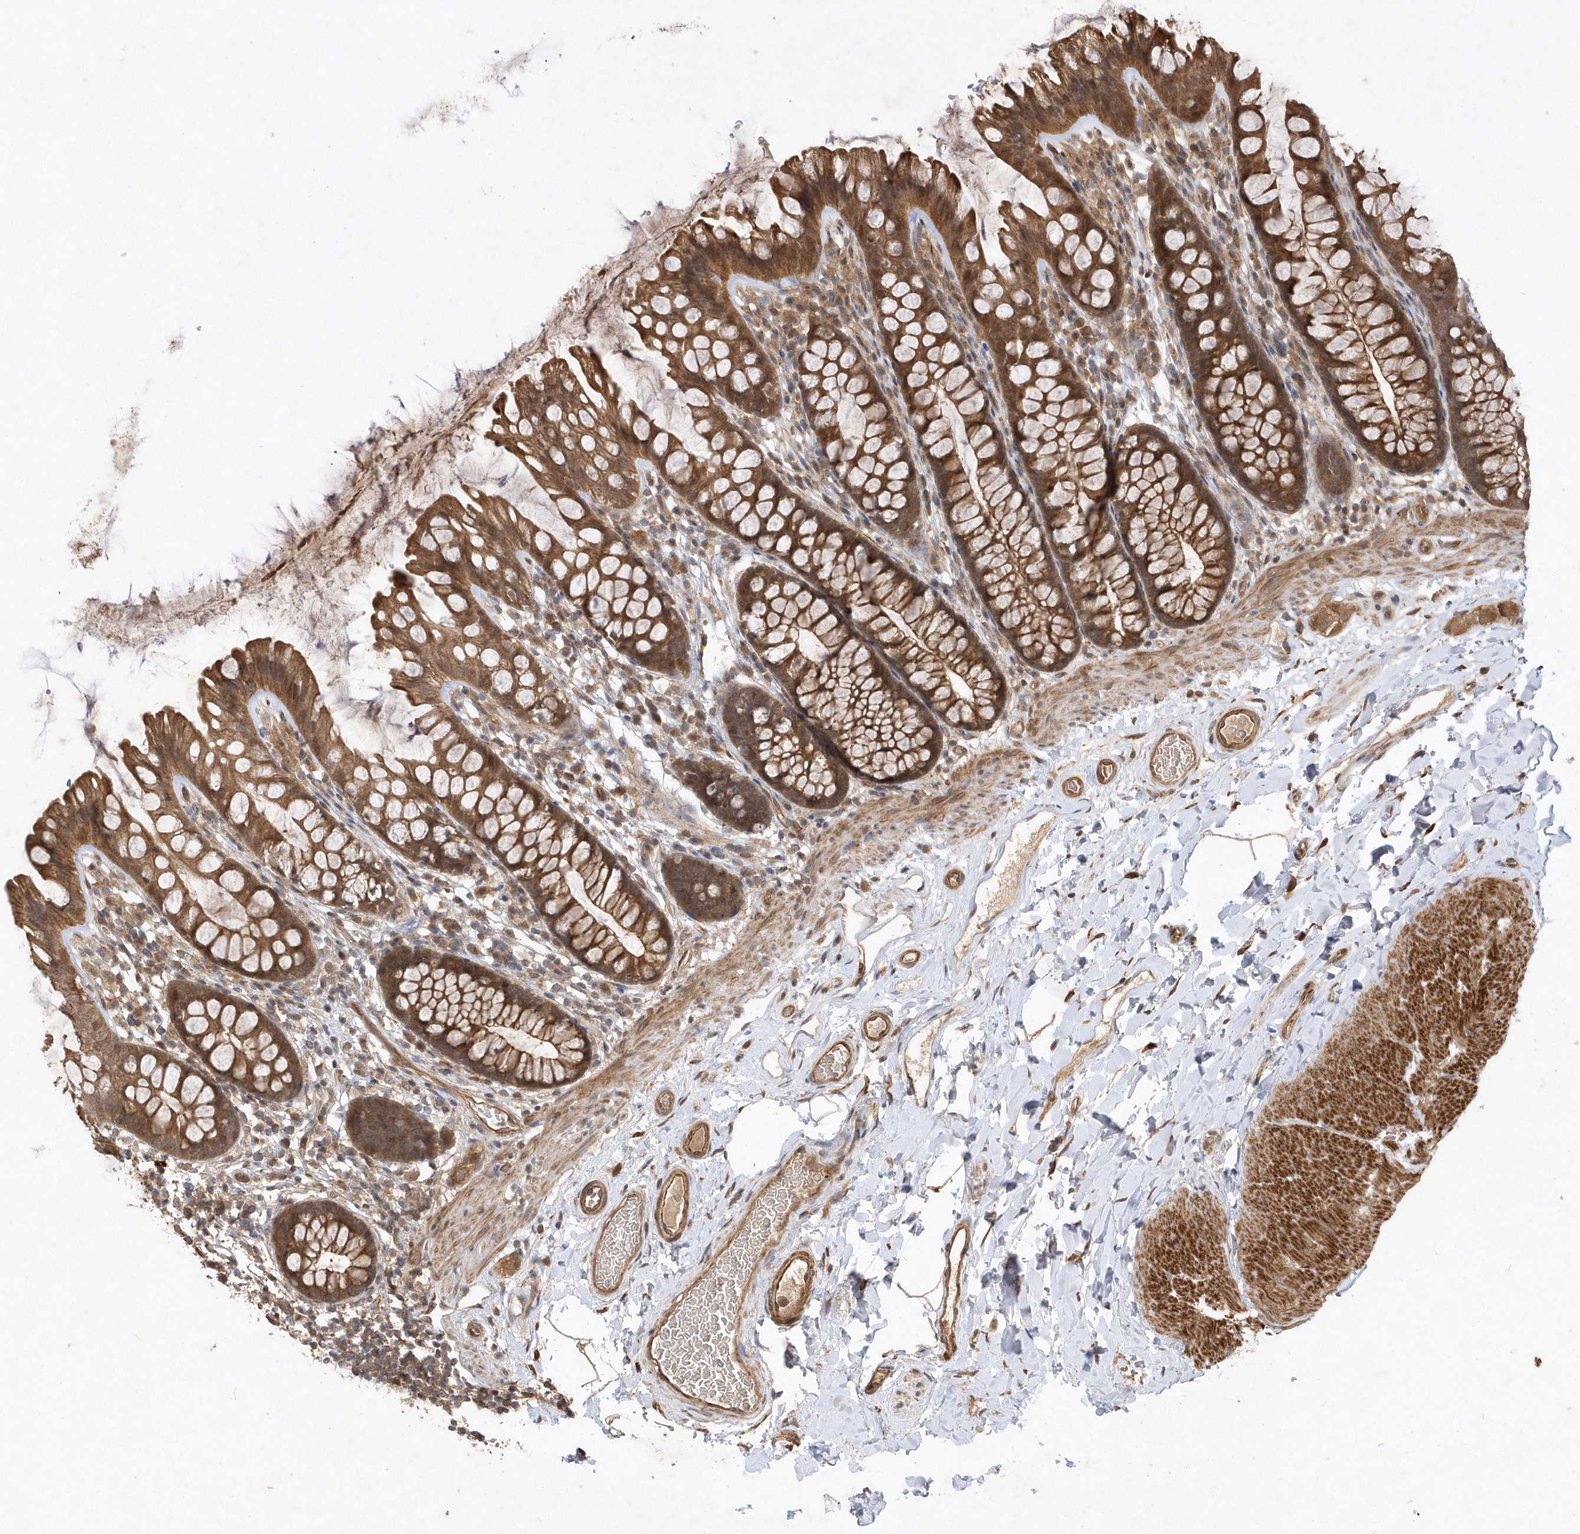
{"staining": {"intensity": "moderate", "quantity": ">75%", "location": "cytoplasmic/membranous"}, "tissue": "colon", "cell_type": "Endothelial cells", "image_type": "normal", "snomed": [{"axis": "morphology", "description": "Normal tissue, NOS"}, {"axis": "topography", "description": "Colon"}], "caption": "Moderate cytoplasmic/membranous protein staining is identified in about >75% of endothelial cells in colon. Immunohistochemistry (ihc) stains the protein of interest in brown and the nuclei are stained blue.", "gene": "GFM2", "patient": {"sex": "female", "age": 62}}